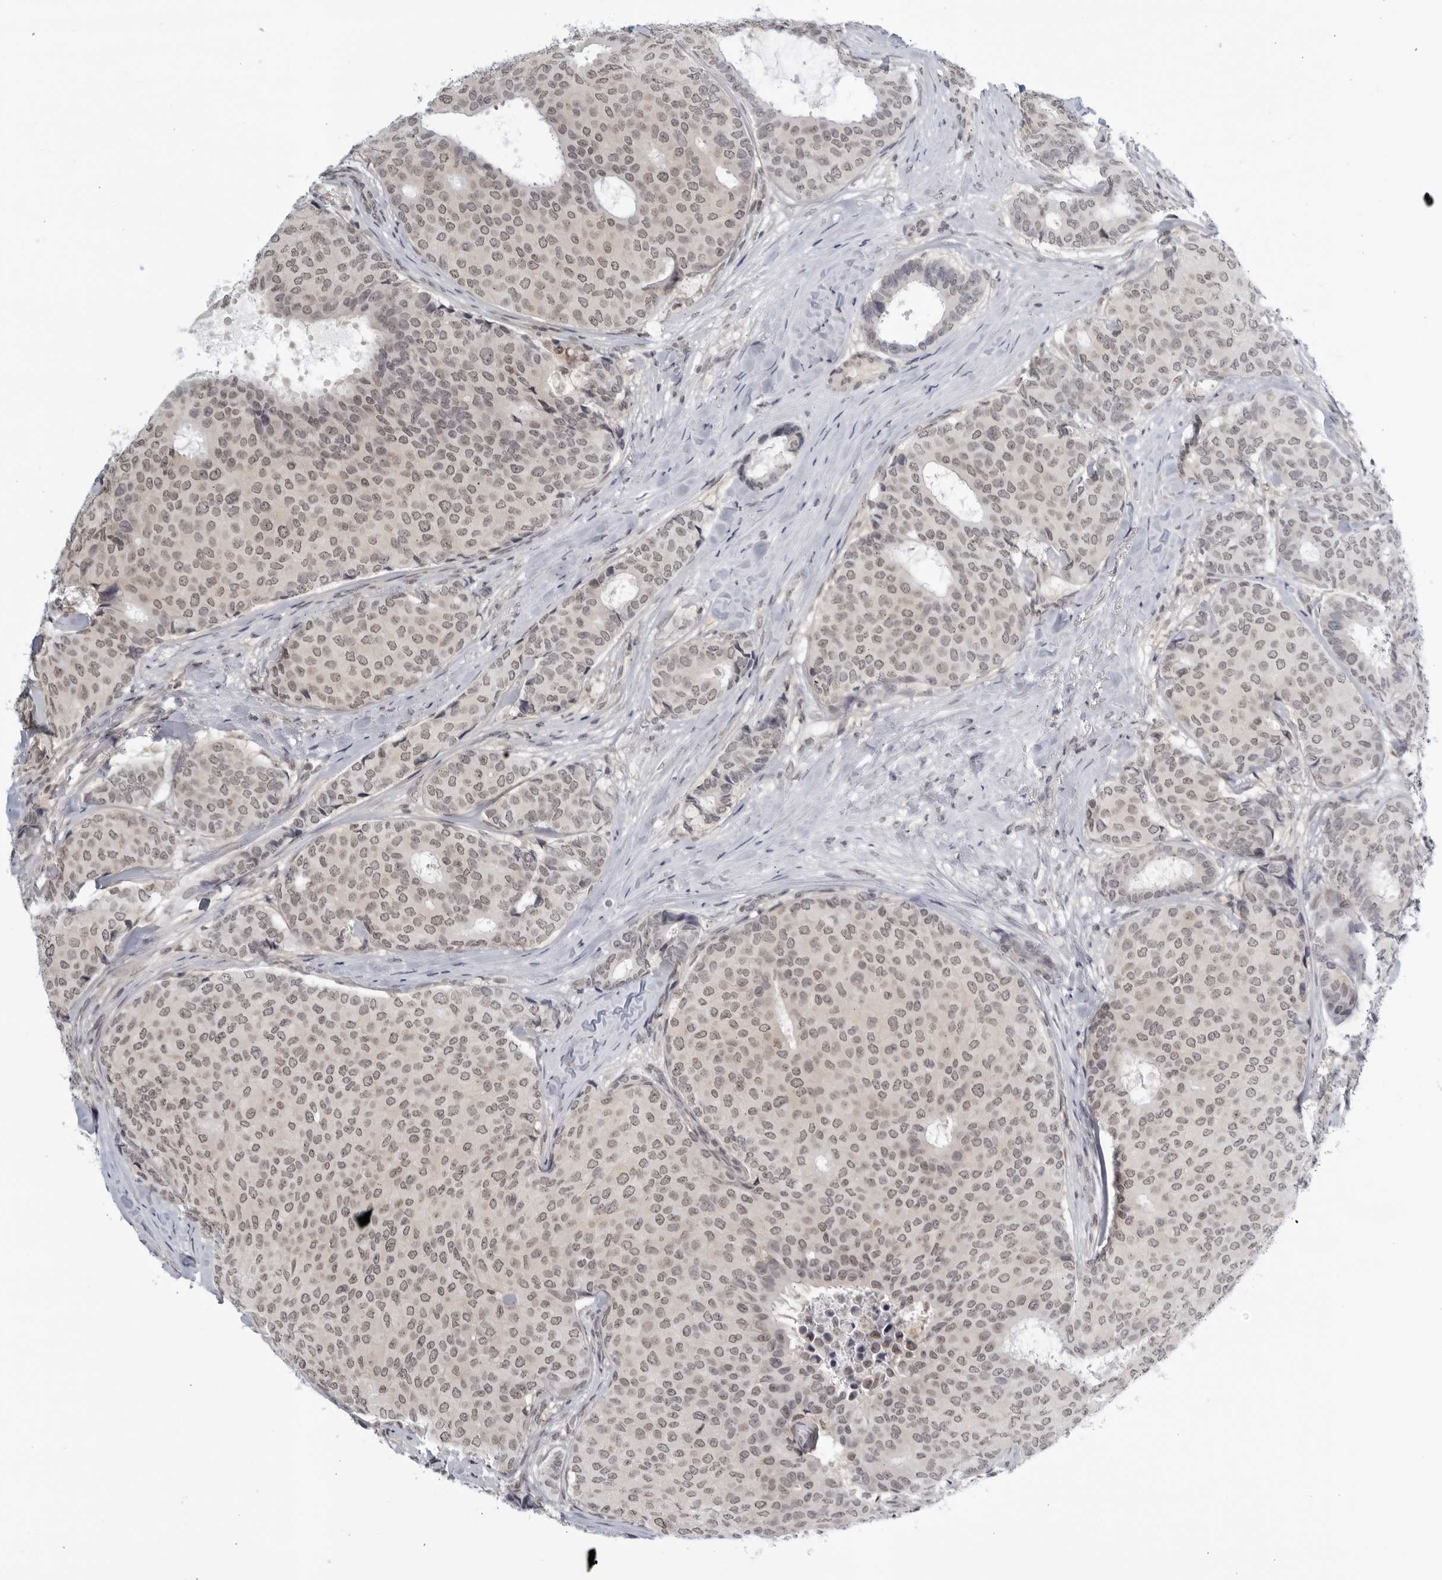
{"staining": {"intensity": "weak", "quantity": "25%-75%", "location": "nuclear"}, "tissue": "breast cancer", "cell_type": "Tumor cells", "image_type": "cancer", "snomed": [{"axis": "morphology", "description": "Duct carcinoma"}, {"axis": "topography", "description": "Breast"}], "caption": "Immunohistochemical staining of human breast invasive ductal carcinoma demonstrates low levels of weak nuclear protein expression in about 25%-75% of tumor cells.", "gene": "CC2D1B", "patient": {"sex": "female", "age": 75}}